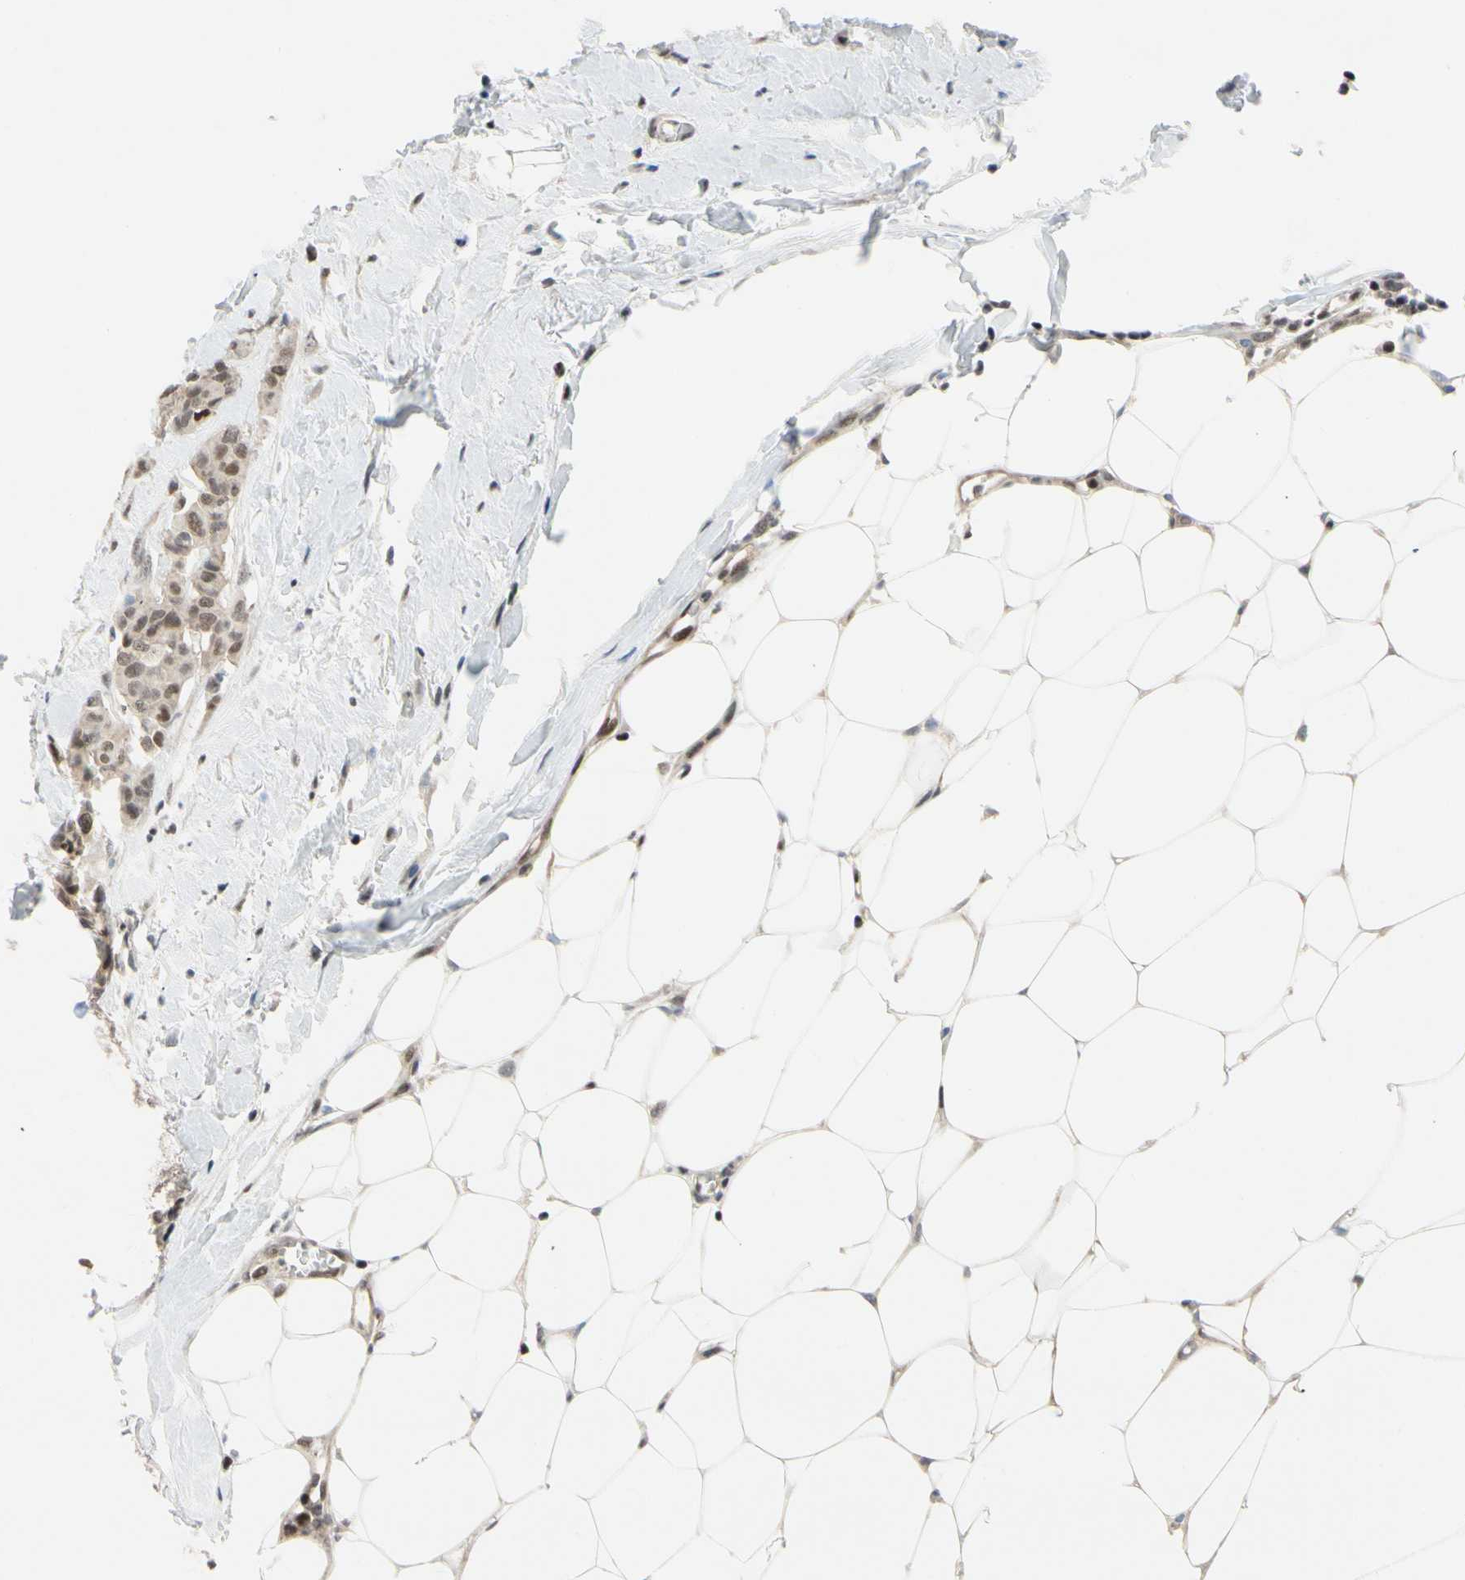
{"staining": {"intensity": "moderate", "quantity": ">75%", "location": "cytoplasmic/membranous,nuclear"}, "tissue": "breast cancer", "cell_type": "Tumor cells", "image_type": "cancer", "snomed": [{"axis": "morphology", "description": "Normal tissue, NOS"}, {"axis": "morphology", "description": "Duct carcinoma"}, {"axis": "topography", "description": "Breast"}], "caption": "Protein staining exhibits moderate cytoplasmic/membranous and nuclear positivity in about >75% of tumor cells in breast cancer (intraductal carcinoma).", "gene": "TAF4", "patient": {"sex": "female", "age": 40}}